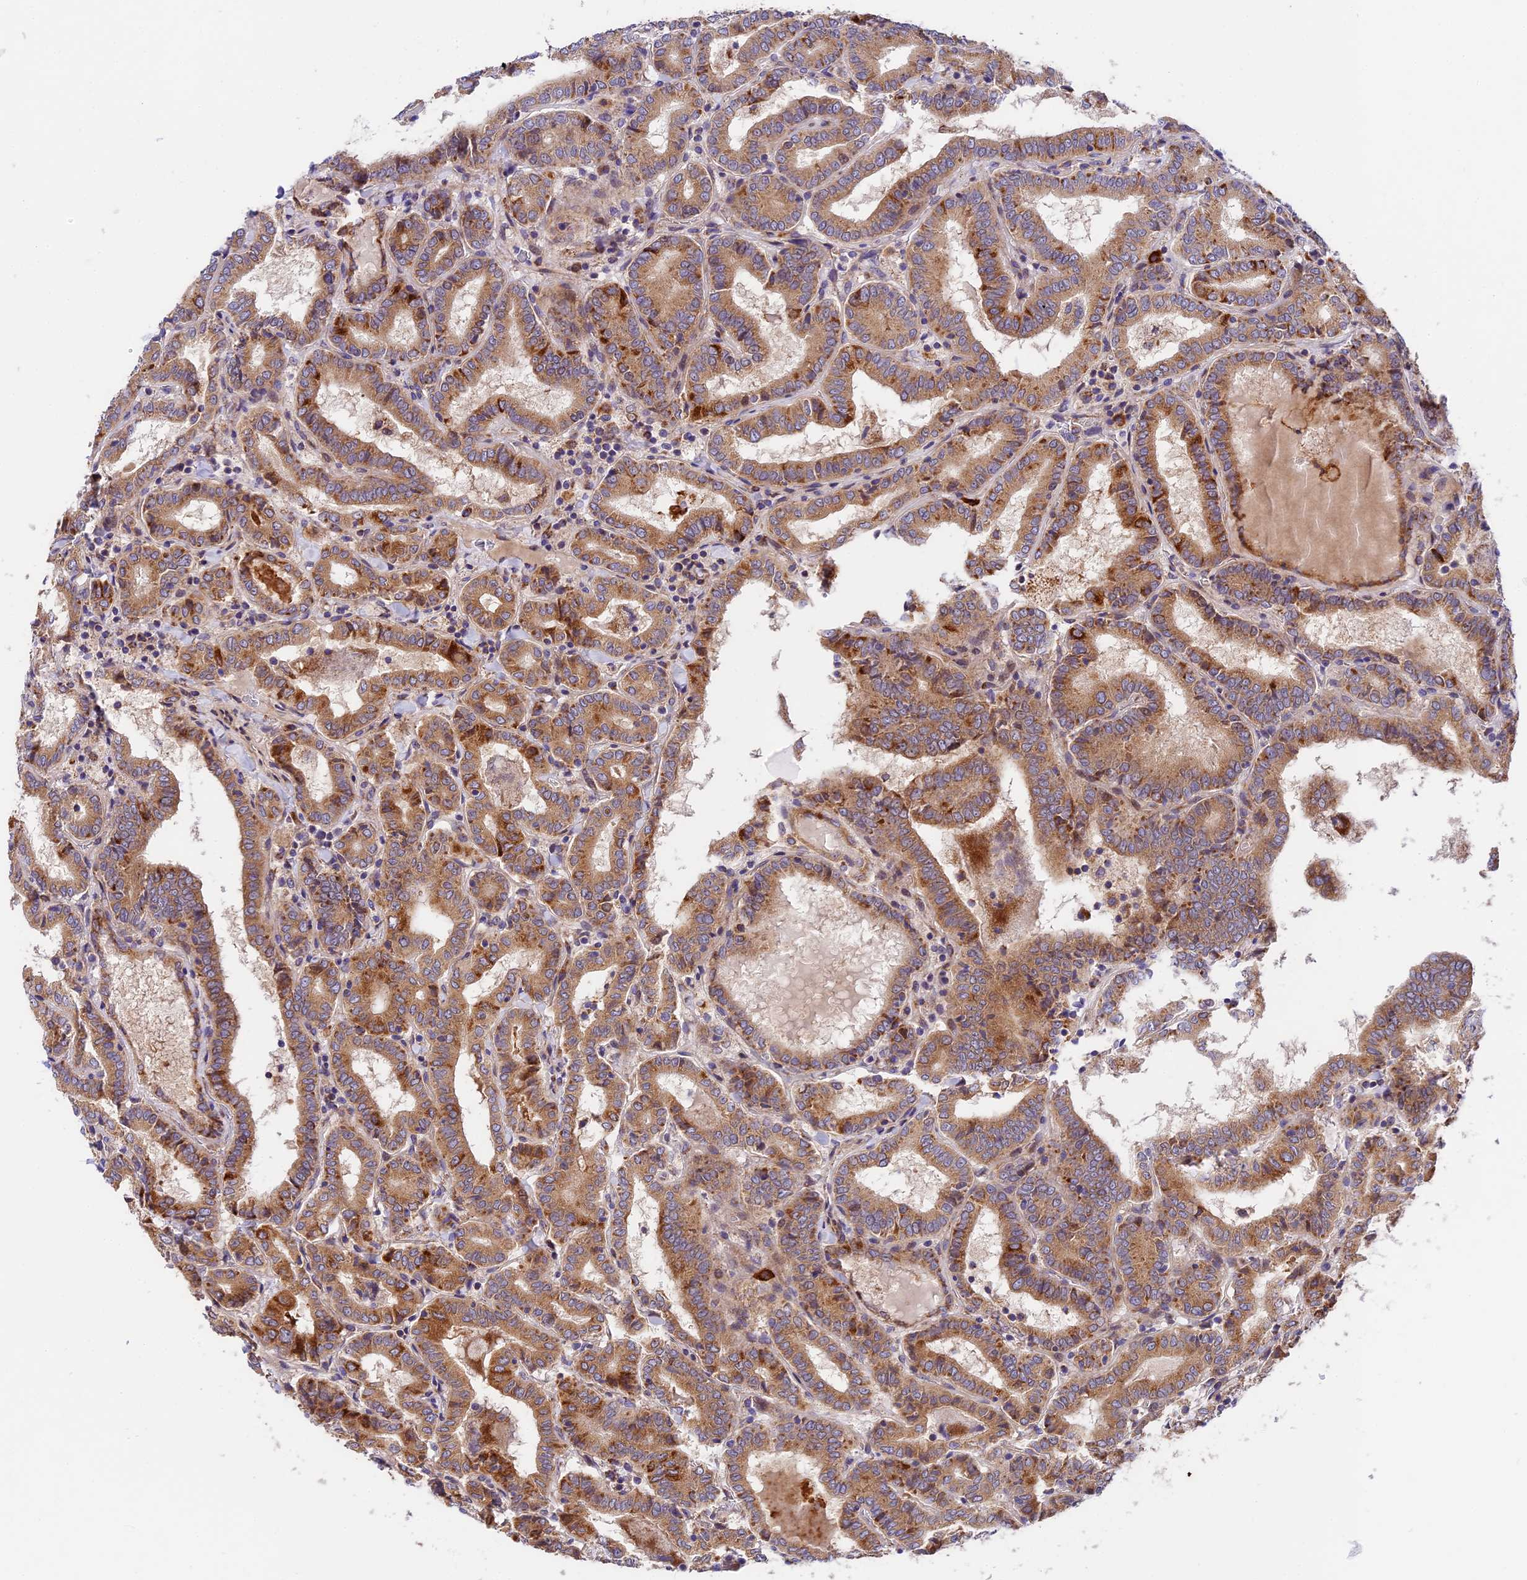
{"staining": {"intensity": "moderate", "quantity": ">75%", "location": "cytoplasmic/membranous"}, "tissue": "thyroid cancer", "cell_type": "Tumor cells", "image_type": "cancer", "snomed": [{"axis": "morphology", "description": "Papillary adenocarcinoma, NOS"}, {"axis": "topography", "description": "Thyroid gland"}], "caption": "Thyroid cancer tissue shows moderate cytoplasmic/membranous staining in about >75% of tumor cells, visualized by immunohistochemistry.", "gene": "MRAS", "patient": {"sex": "female", "age": 72}}